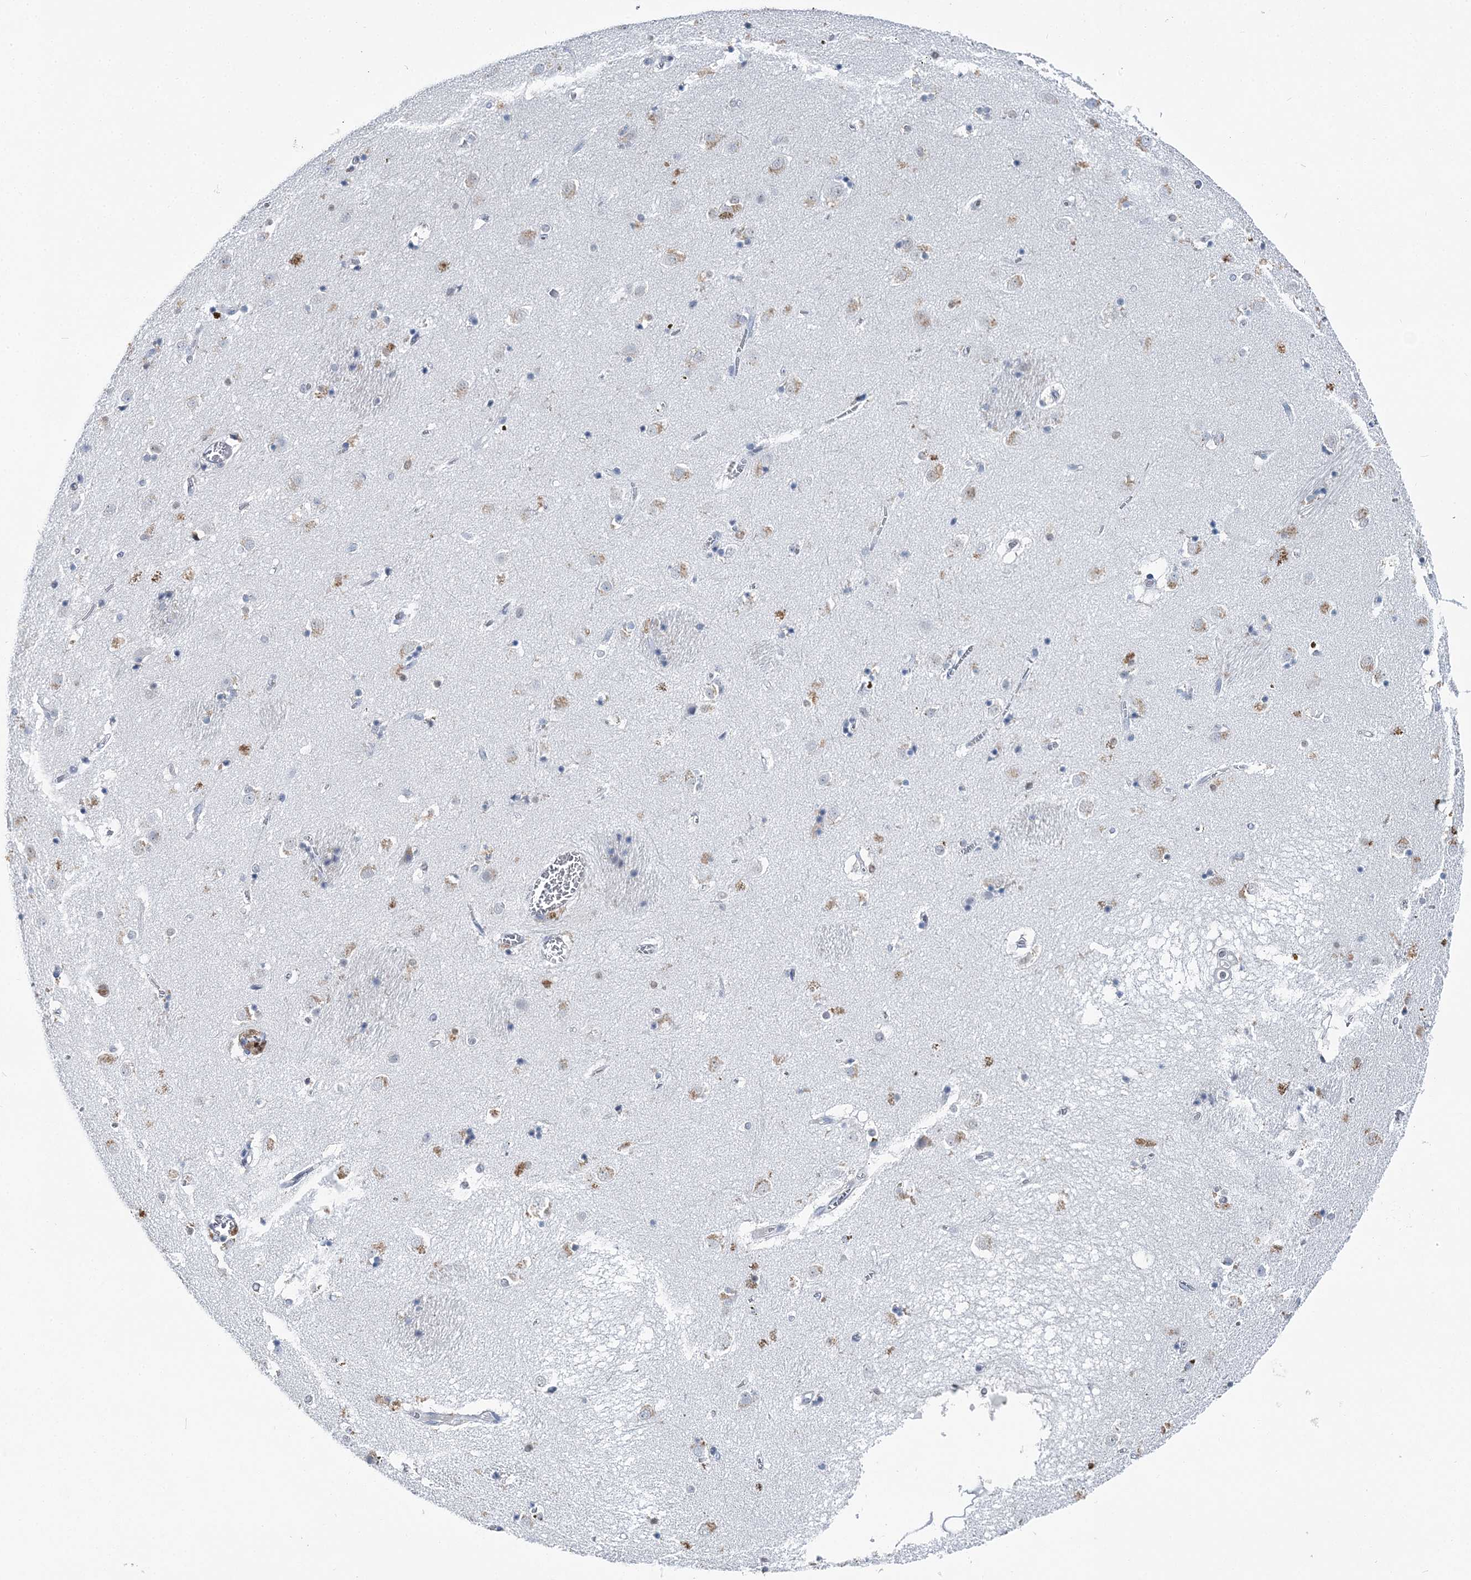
{"staining": {"intensity": "weak", "quantity": "<25%", "location": "cytoplasmic/membranous"}, "tissue": "caudate", "cell_type": "Glial cells", "image_type": "normal", "snomed": [{"axis": "morphology", "description": "Normal tissue, NOS"}, {"axis": "topography", "description": "Lateral ventricle wall"}], "caption": "Immunohistochemistry image of normal human caudate stained for a protein (brown), which demonstrates no staining in glial cells.", "gene": "HAT1", "patient": {"sex": "male", "age": 70}}